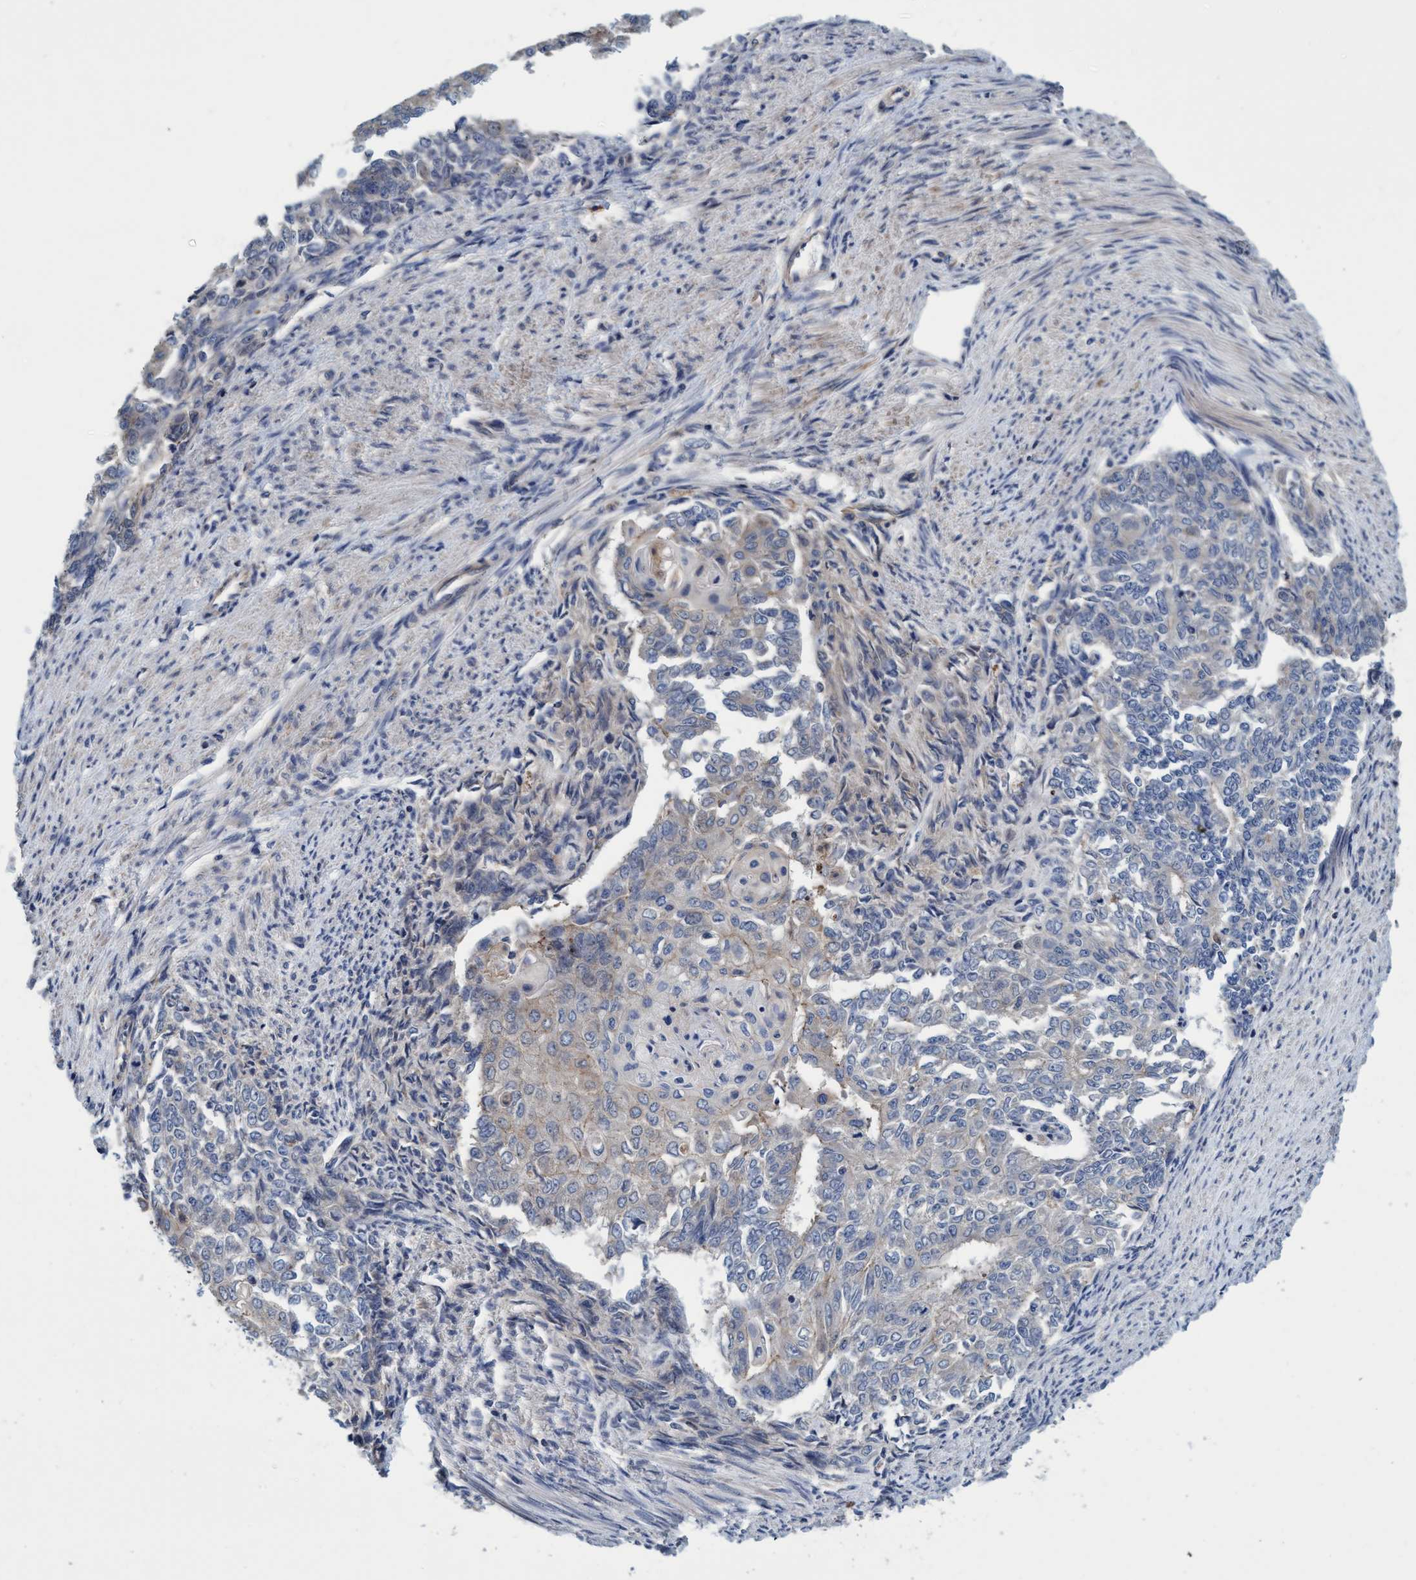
{"staining": {"intensity": "negative", "quantity": "none", "location": "none"}, "tissue": "endometrial cancer", "cell_type": "Tumor cells", "image_type": "cancer", "snomed": [{"axis": "morphology", "description": "Adenocarcinoma, NOS"}, {"axis": "topography", "description": "Endometrium"}], "caption": "An IHC image of adenocarcinoma (endometrial) is shown. There is no staining in tumor cells of adenocarcinoma (endometrial).", "gene": "CALCOCO2", "patient": {"sex": "female", "age": 32}}